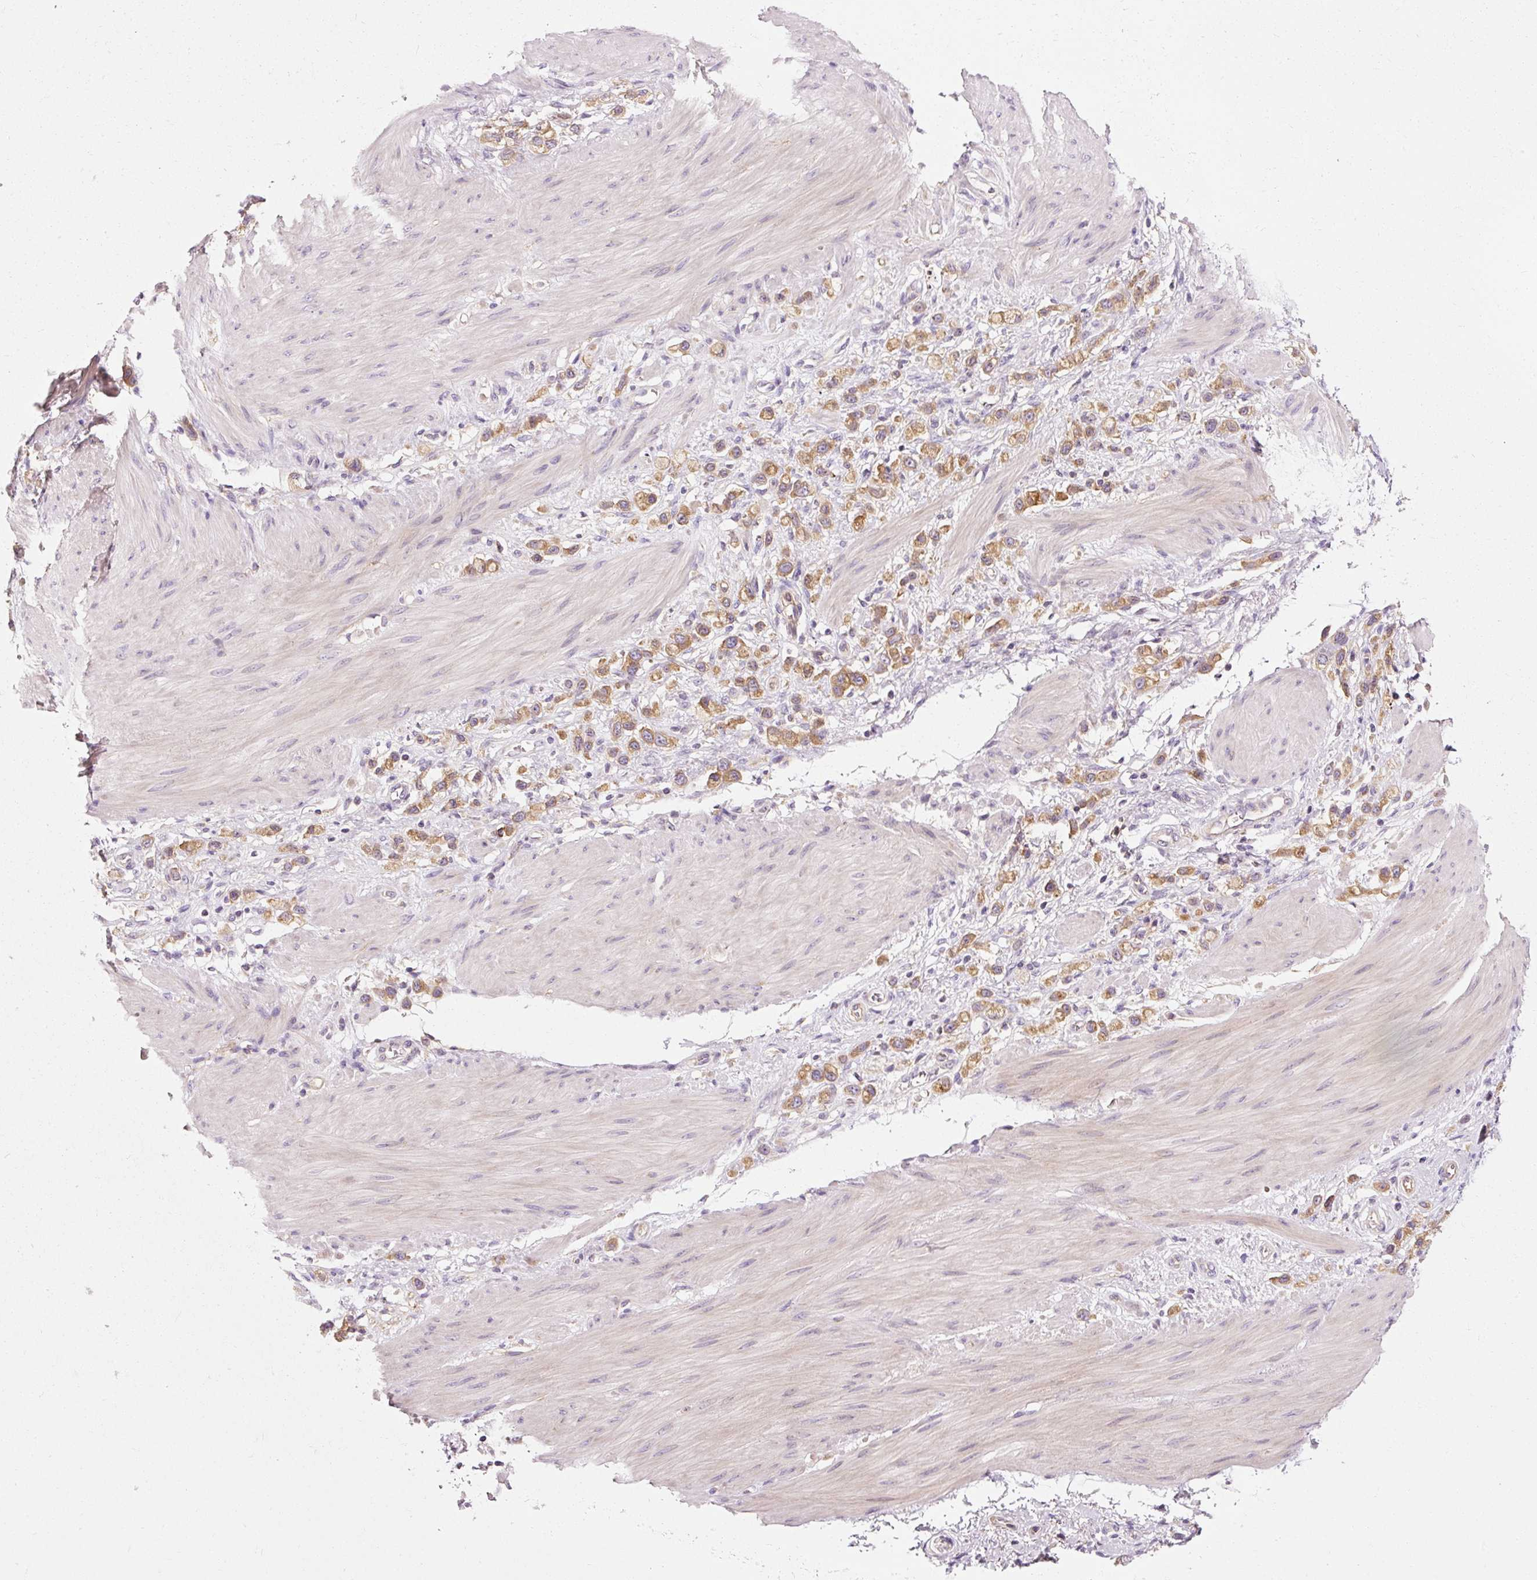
{"staining": {"intensity": "moderate", "quantity": ">75%", "location": "cytoplasmic/membranous"}, "tissue": "stomach cancer", "cell_type": "Tumor cells", "image_type": "cancer", "snomed": [{"axis": "morphology", "description": "Adenocarcinoma, NOS"}, {"axis": "topography", "description": "Stomach"}], "caption": "Tumor cells show moderate cytoplasmic/membranous expression in approximately >75% of cells in stomach adenocarcinoma. The staining was performed using DAB to visualize the protein expression in brown, while the nuclei were stained in blue with hematoxylin (Magnification: 20x).", "gene": "NAPA", "patient": {"sex": "female", "age": 65}}